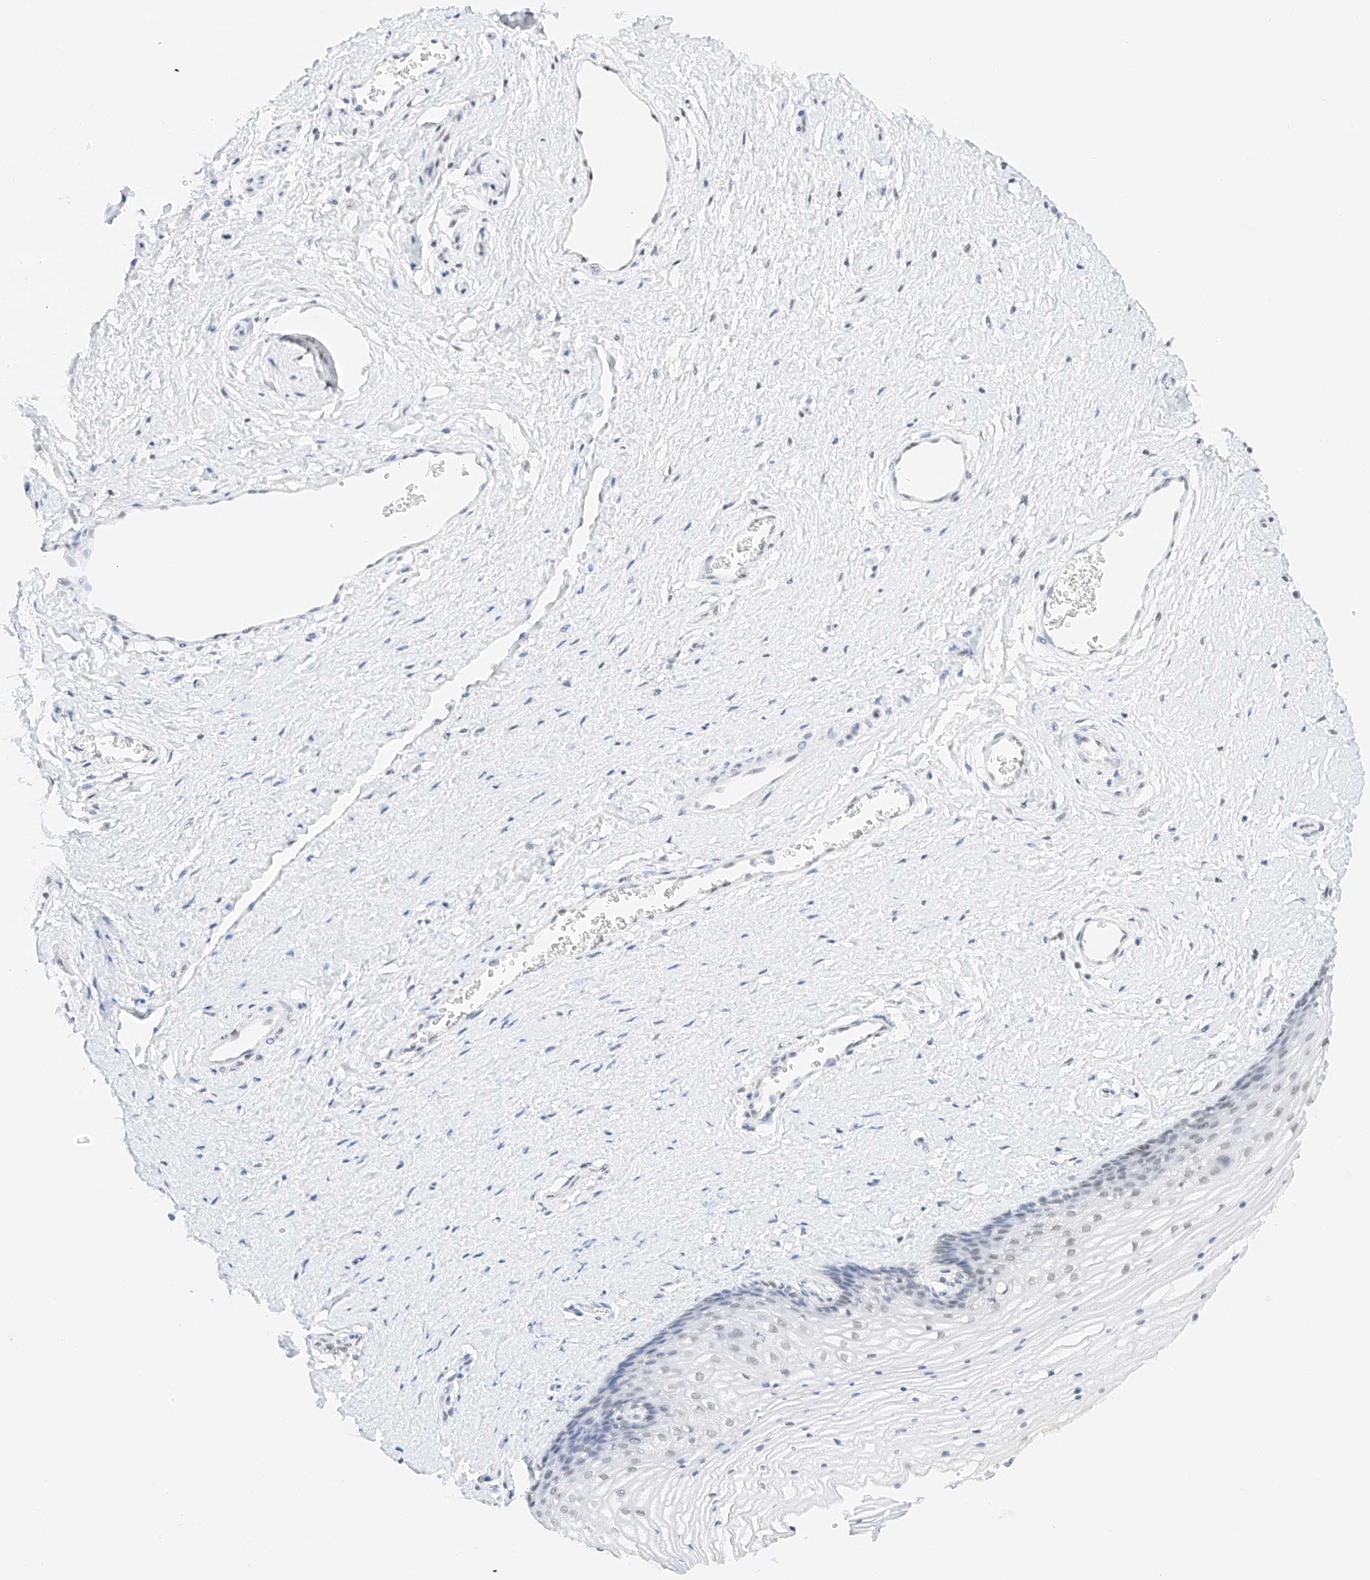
{"staining": {"intensity": "weak", "quantity": "<25%", "location": "nuclear"}, "tissue": "vagina", "cell_type": "Squamous epithelial cells", "image_type": "normal", "snomed": [{"axis": "morphology", "description": "Normal tissue, NOS"}, {"axis": "topography", "description": "Vagina"}], "caption": "DAB immunohistochemical staining of unremarkable vagina displays no significant positivity in squamous epithelial cells.", "gene": "NRF1", "patient": {"sex": "female", "age": 46}}